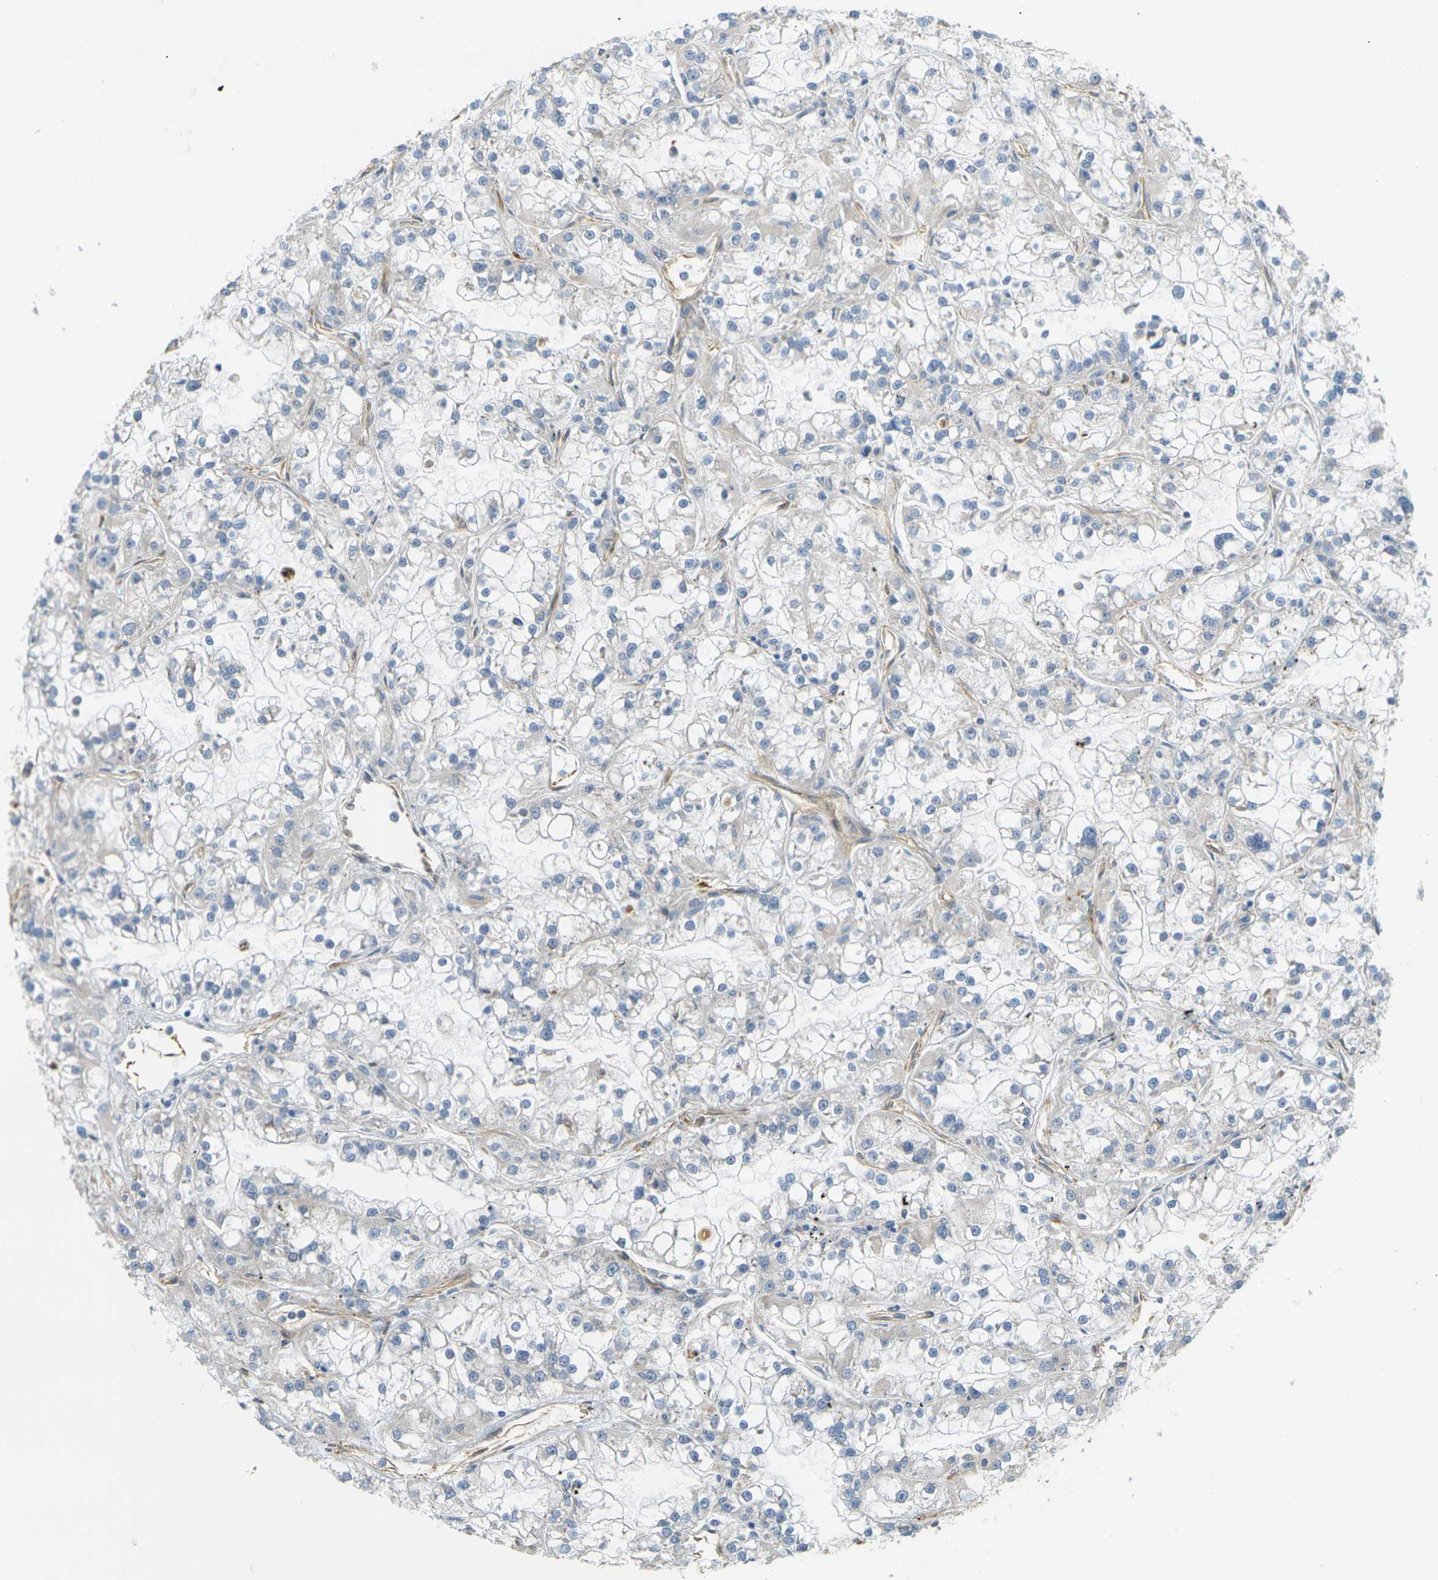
{"staining": {"intensity": "negative", "quantity": "none", "location": "none"}, "tissue": "renal cancer", "cell_type": "Tumor cells", "image_type": "cancer", "snomed": [{"axis": "morphology", "description": "Adenocarcinoma, NOS"}, {"axis": "topography", "description": "Kidney"}], "caption": "Tumor cells are negative for protein expression in human renal adenocarcinoma.", "gene": "CYTH3", "patient": {"sex": "female", "age": 52}}